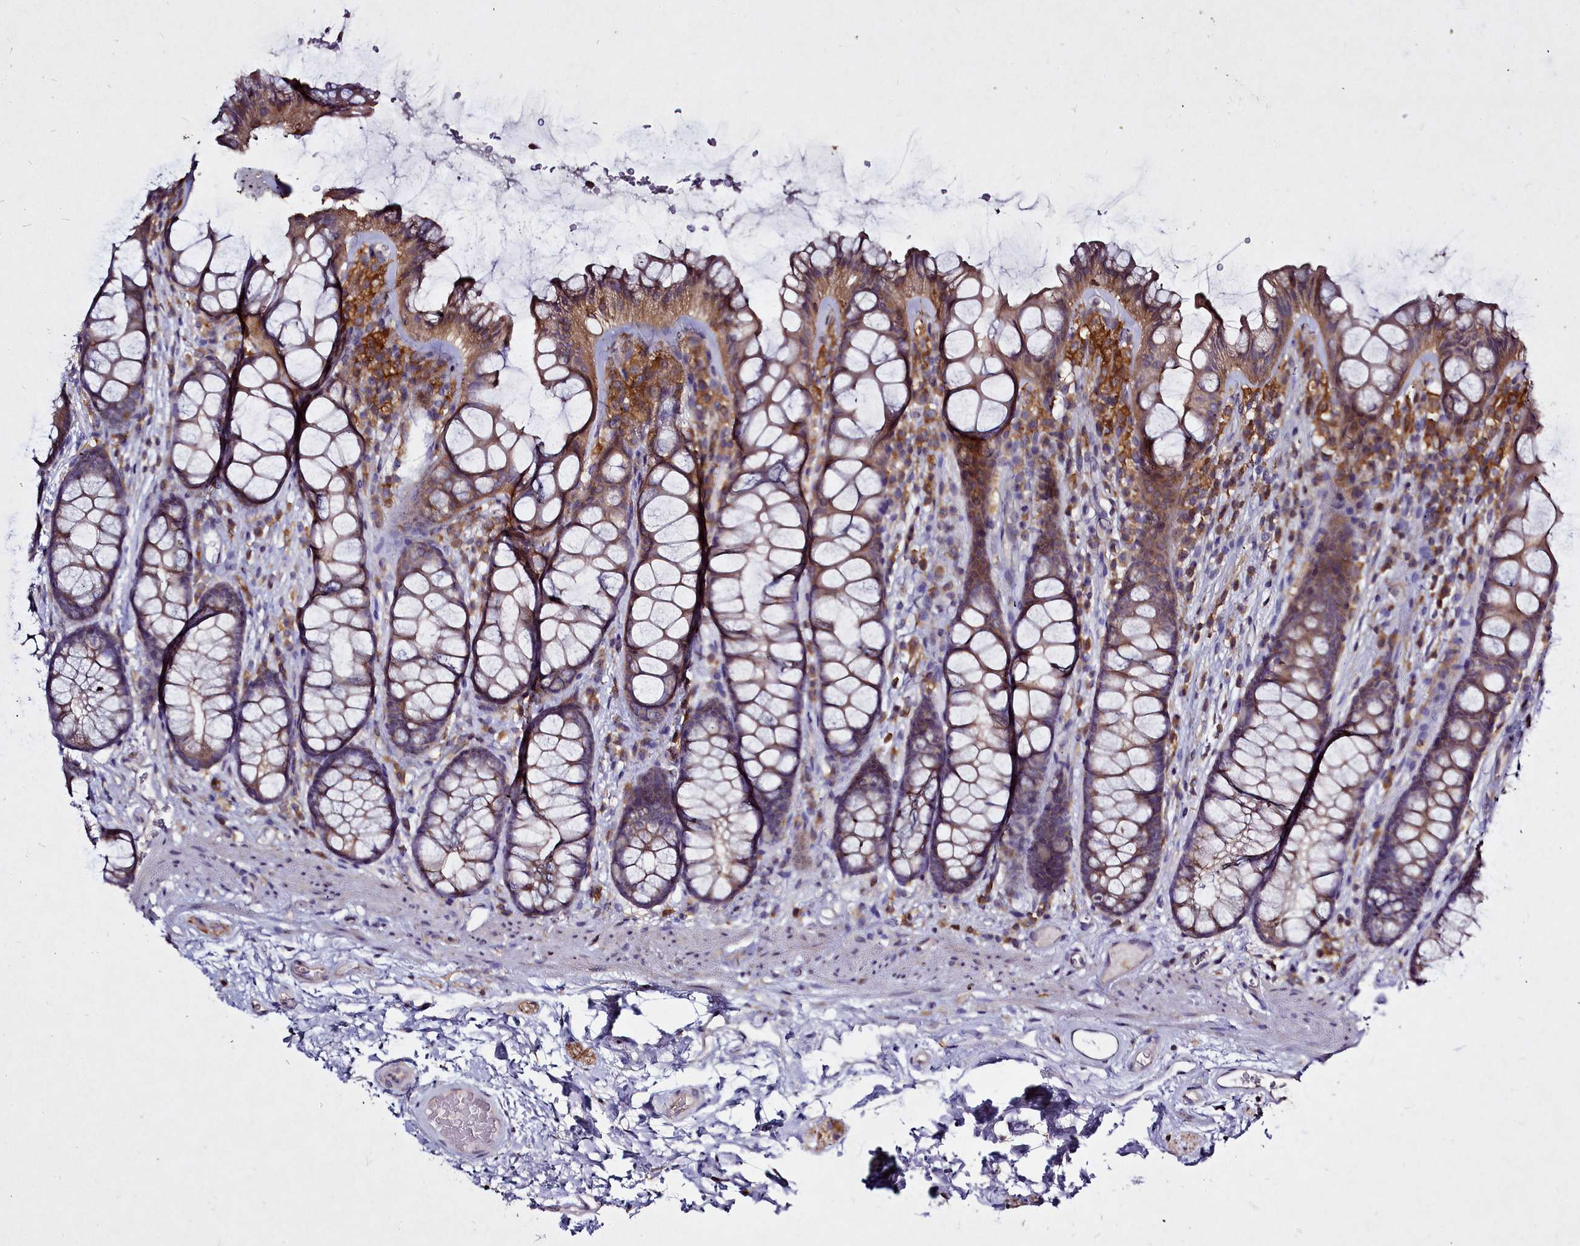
{"staining": {"intensity": "weak", "quantity": ">75%", "location": "cytoplasmic/membranous"}, "tissue": "colon", "cell_type": "Endothelial cells", "image_type": "normal", "snomed": [{"axis": "morphology", "description": "Normal tissue, NOS"}, {"axis": "topography", "description": "Colon"}], "caption": "A brown stain shows weak cytoplasmic/membranous positivity of a protein in endothelial cells of unremarkable human colon. The staining was performed using DAB to visualize the protein expression in brown, while the nuclei were stained in blue with hematoxylin (Magnification: 20x).", "gene": "NCKAP1L", "patient": {"sex": "female", "age": 82}}